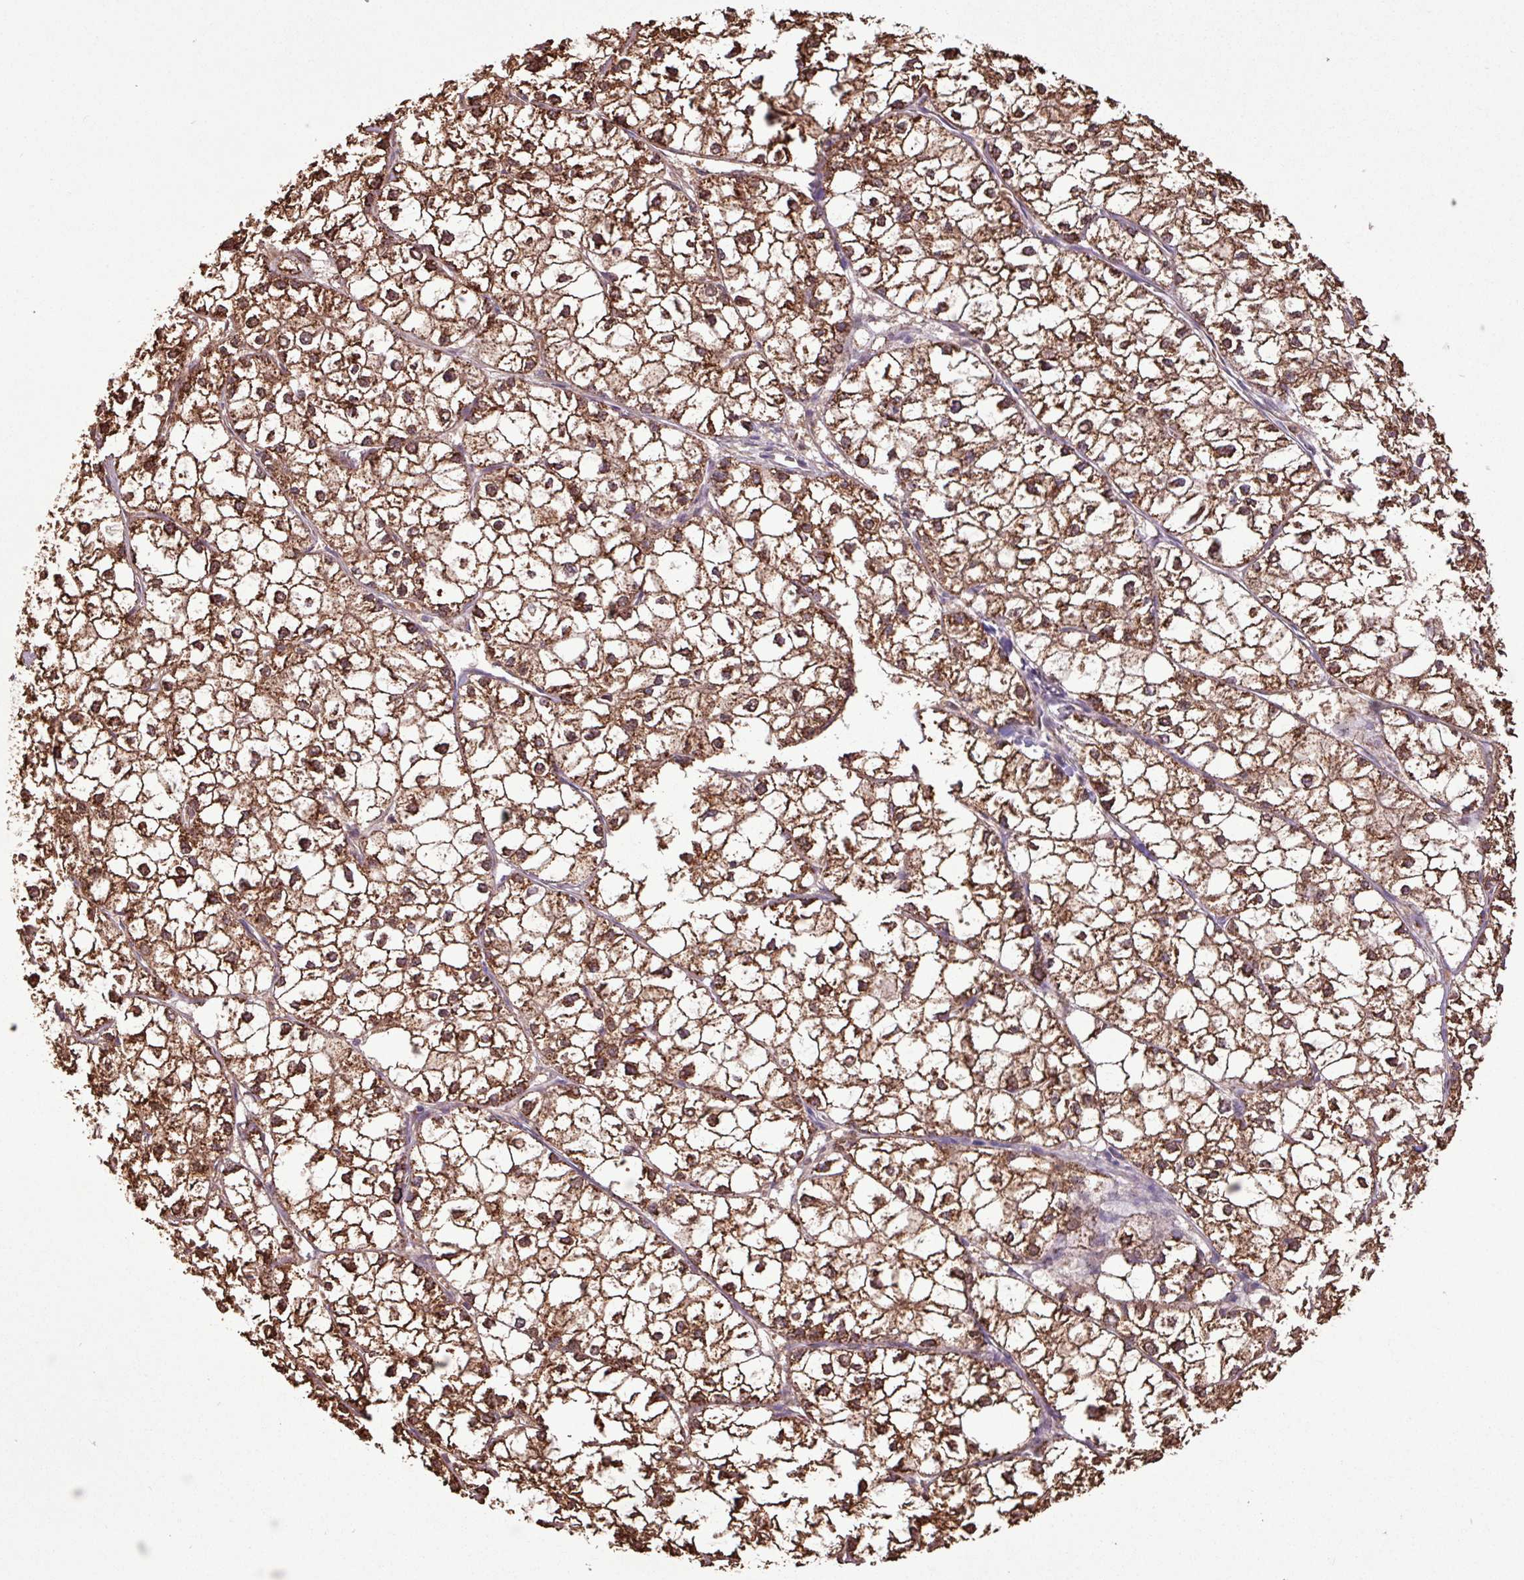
{"staining": {"intensity": "moderate", "quantity": ">75%", "location": "cytoplasmic/membranous,nuclear"}, "tissue": "liver cancer", "cell_type": "Tumor cells", "image_type": "cancer", "snomed": [{"axis": "morphology", "description": "Carcinoma, Hepatocellular, NOS"}, {"axis": "topography", "description": "Liver"}], "caption": "Immunohistochemistry of human liver cancer displays medium levels of moderate cytoplasmic/membranous and nuclear expression in approximately >75% of tumor cells.", "gene": "CHST11", "patient": {"sex": "female", "age": 43}}